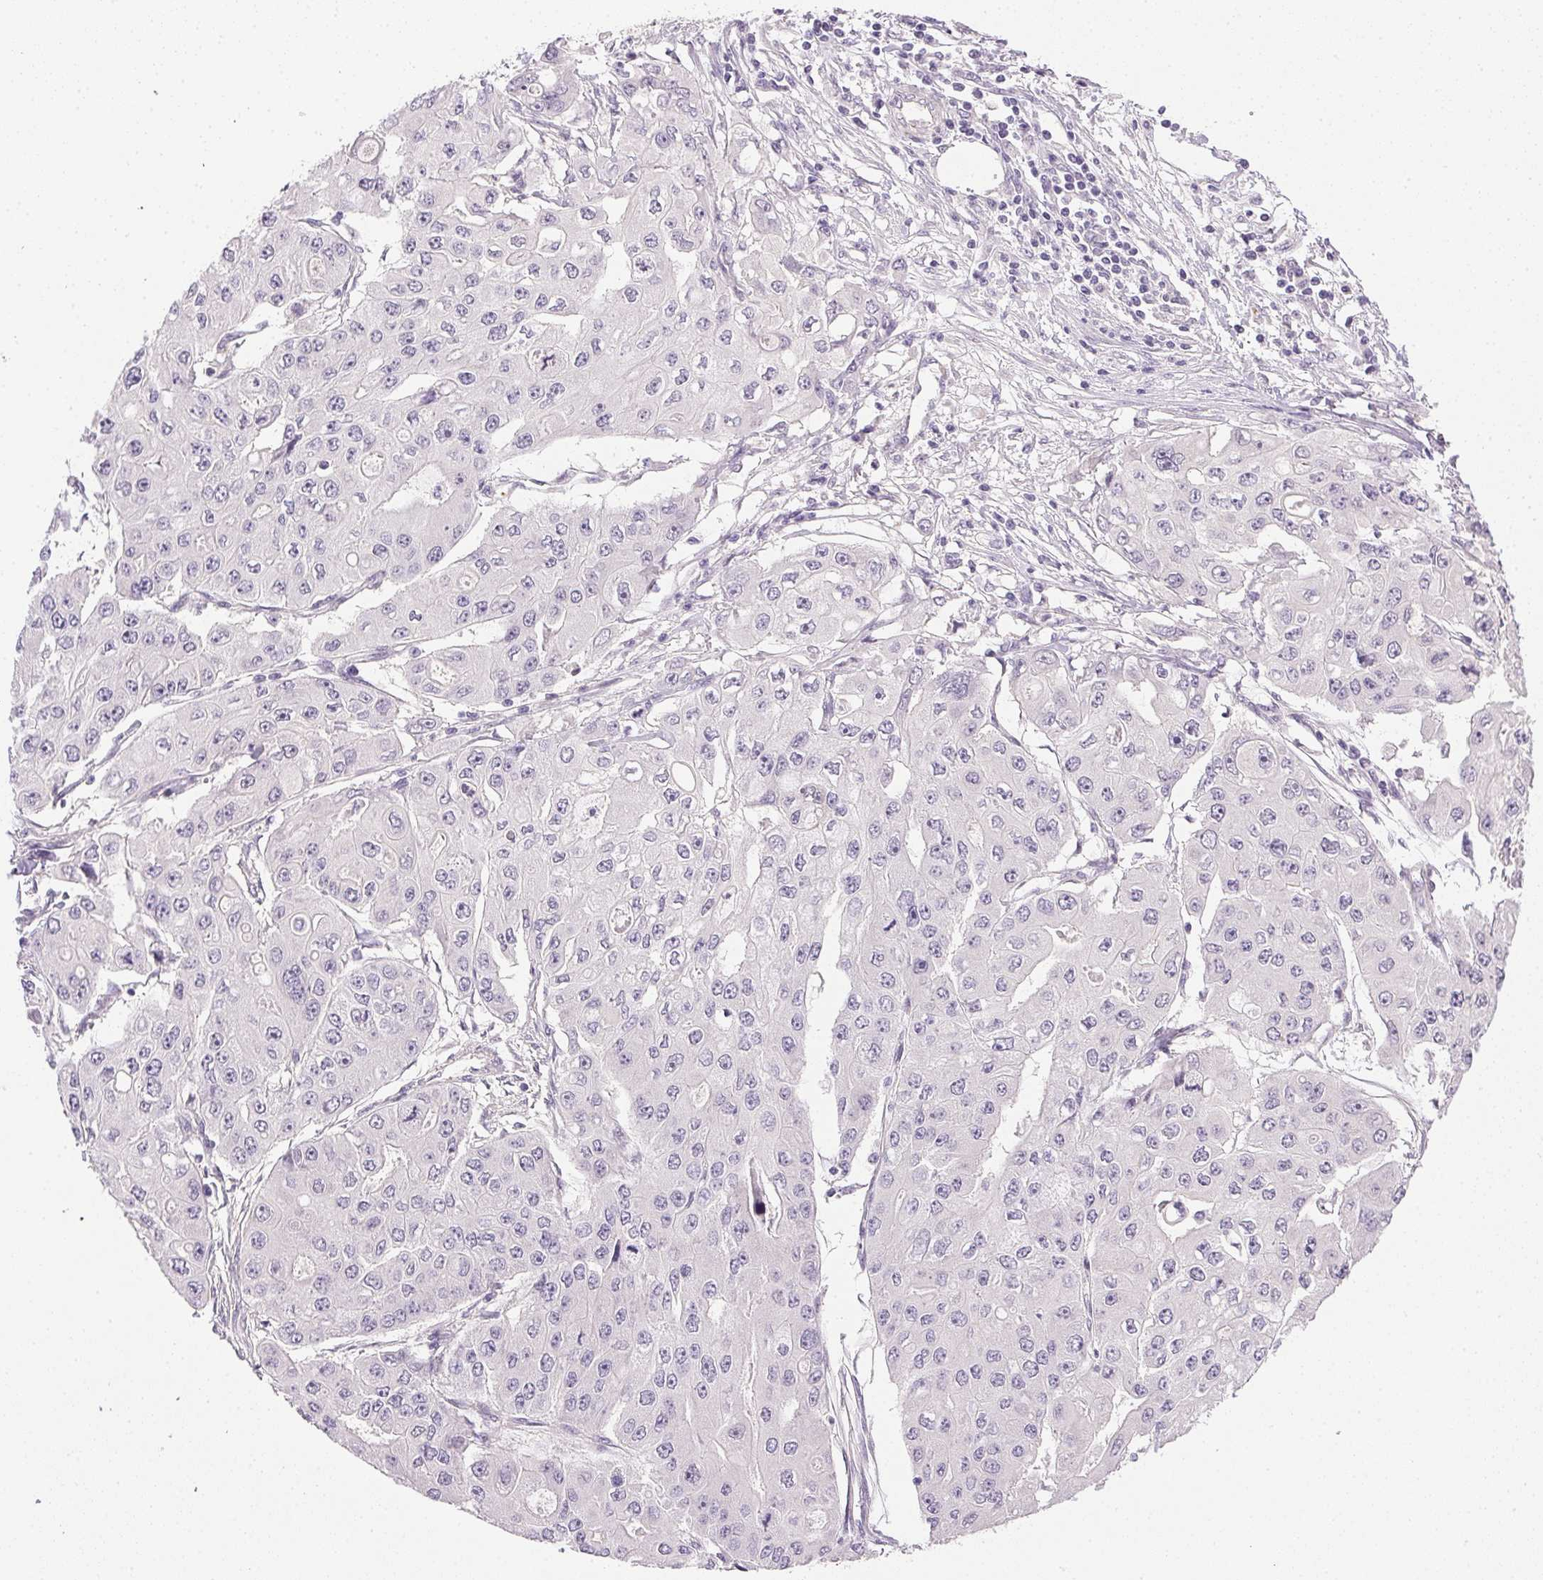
{"staining": {"intensity": "negative", "quantity": "none", "location": "none"}, "tissue": "ovarian cancer", "cell_type": "Tumor cells", "image_type": "cancer", "snomed": [{"axis": "morphology", "description": "Cystadenocarcinoma, serous, NOS"}, {"axis": "topography", "description": "Ovary"}], "caption": "IHC histopathology image of human serous cystadenocarcinoma (ovarian) stained for a protein (brown), which exhibits no positivity in tumor cells. (Stains: DAB (3,3'-diaminobenzidine) immunohistochemistry (IHC) with hematoxylin counter stain, Microscopy: brightfield microscopy at high magnification).", "gene": "PRL", "patient": {"sex": "female", "age": 56}}